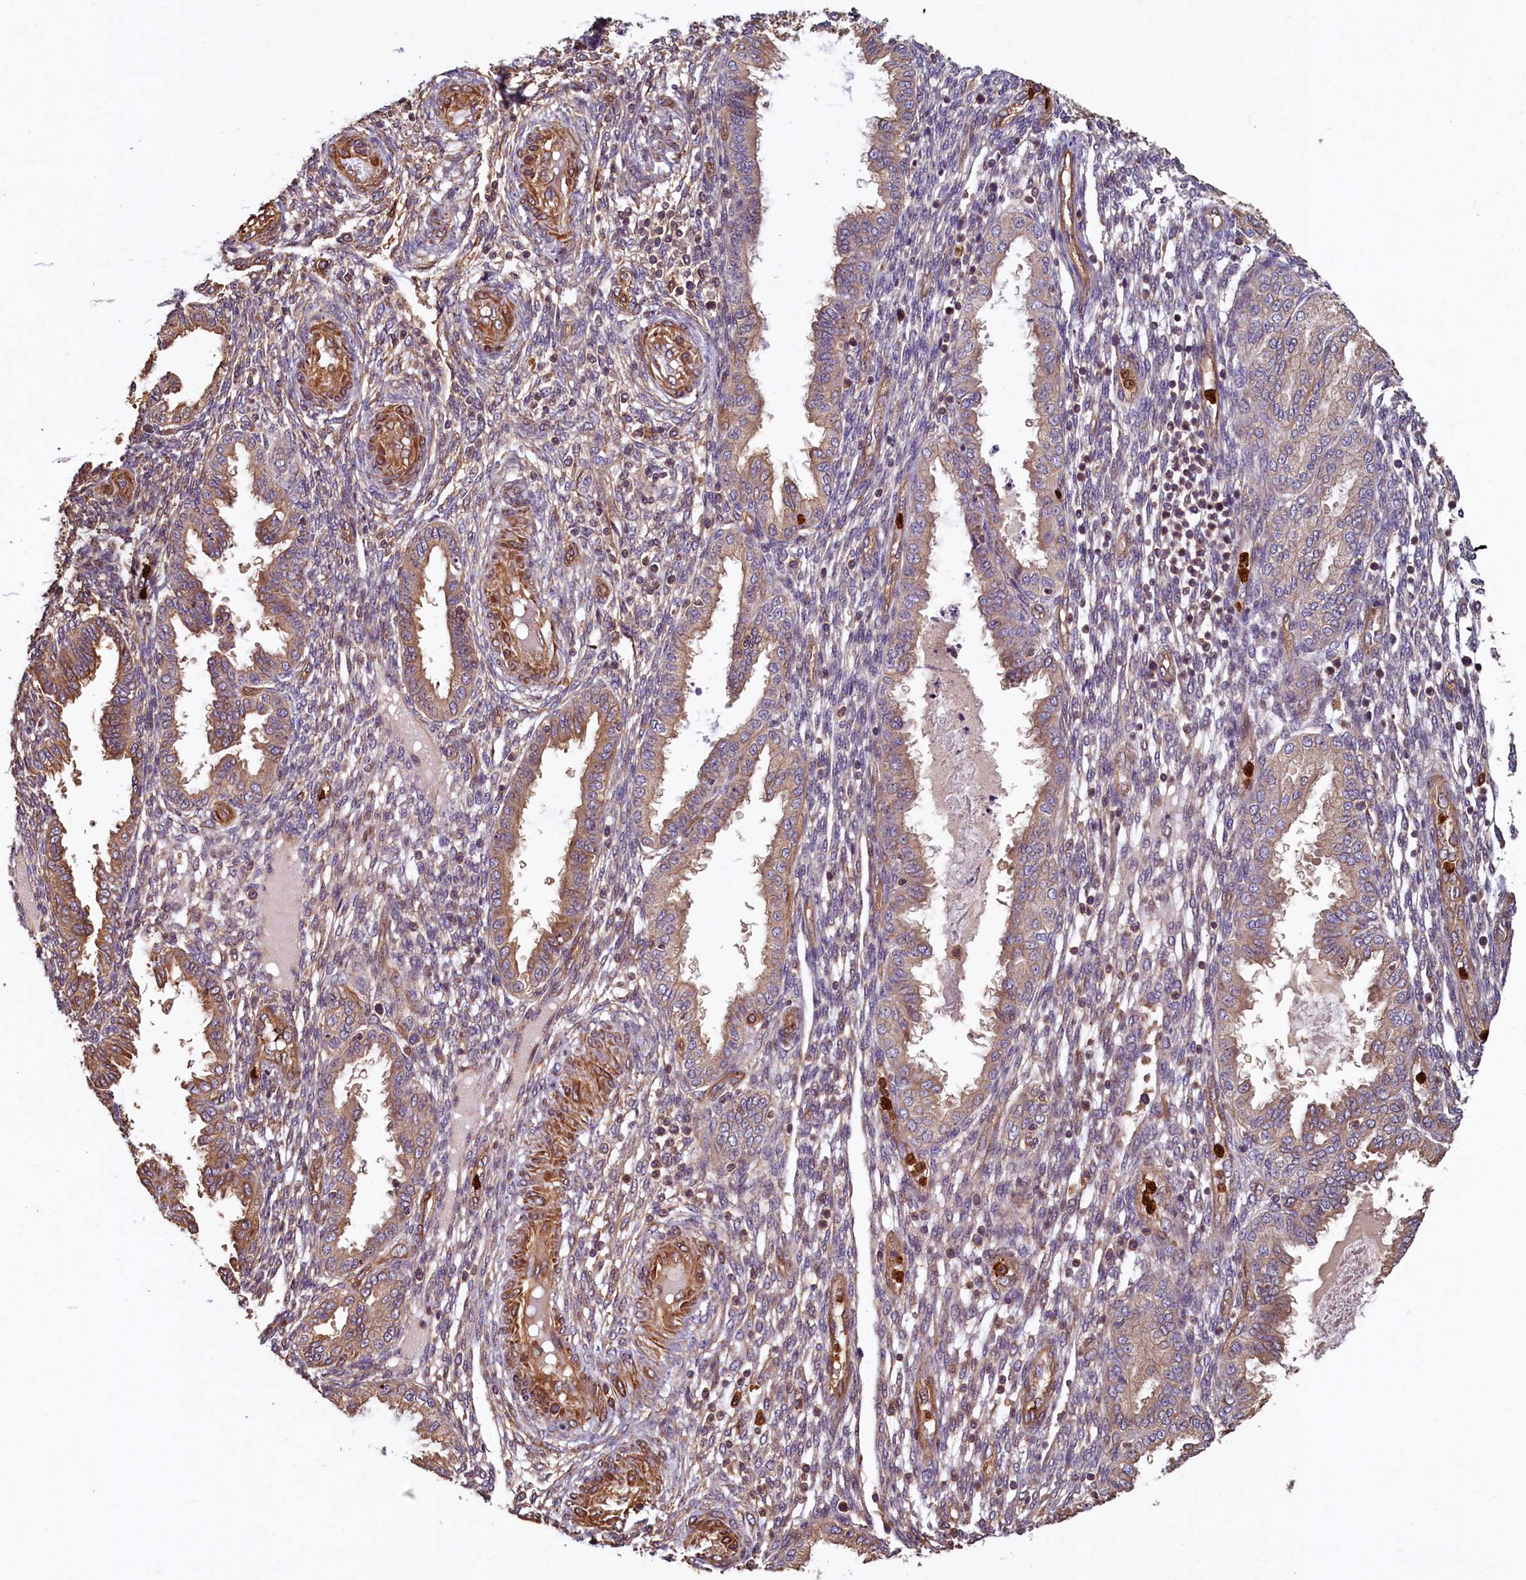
{"staining": {"intensity": "moderate", "quantity": "<25%", "location": "cytoplasmic/membranous"}, "tissue": "endometrium", "cell_type": "Cells in endometrial stroma", "image_type": "normal", "snomed": [{"axis": "morphology", "description": "Normal tissue, NOS"}, {"axis": "topography", "description": "Endometrium"}], "caption": "Immunohistochemistry (IHC) photomicrograph of normal endometrium stained for a protein (brown), which demonstrates low levels of moderate cytoplasmic/membranous positivity in approximately <25% of cells in endometrial stroma.", "gene": "CCDC102B", "patient": {"sex": "female", "age": 33}}